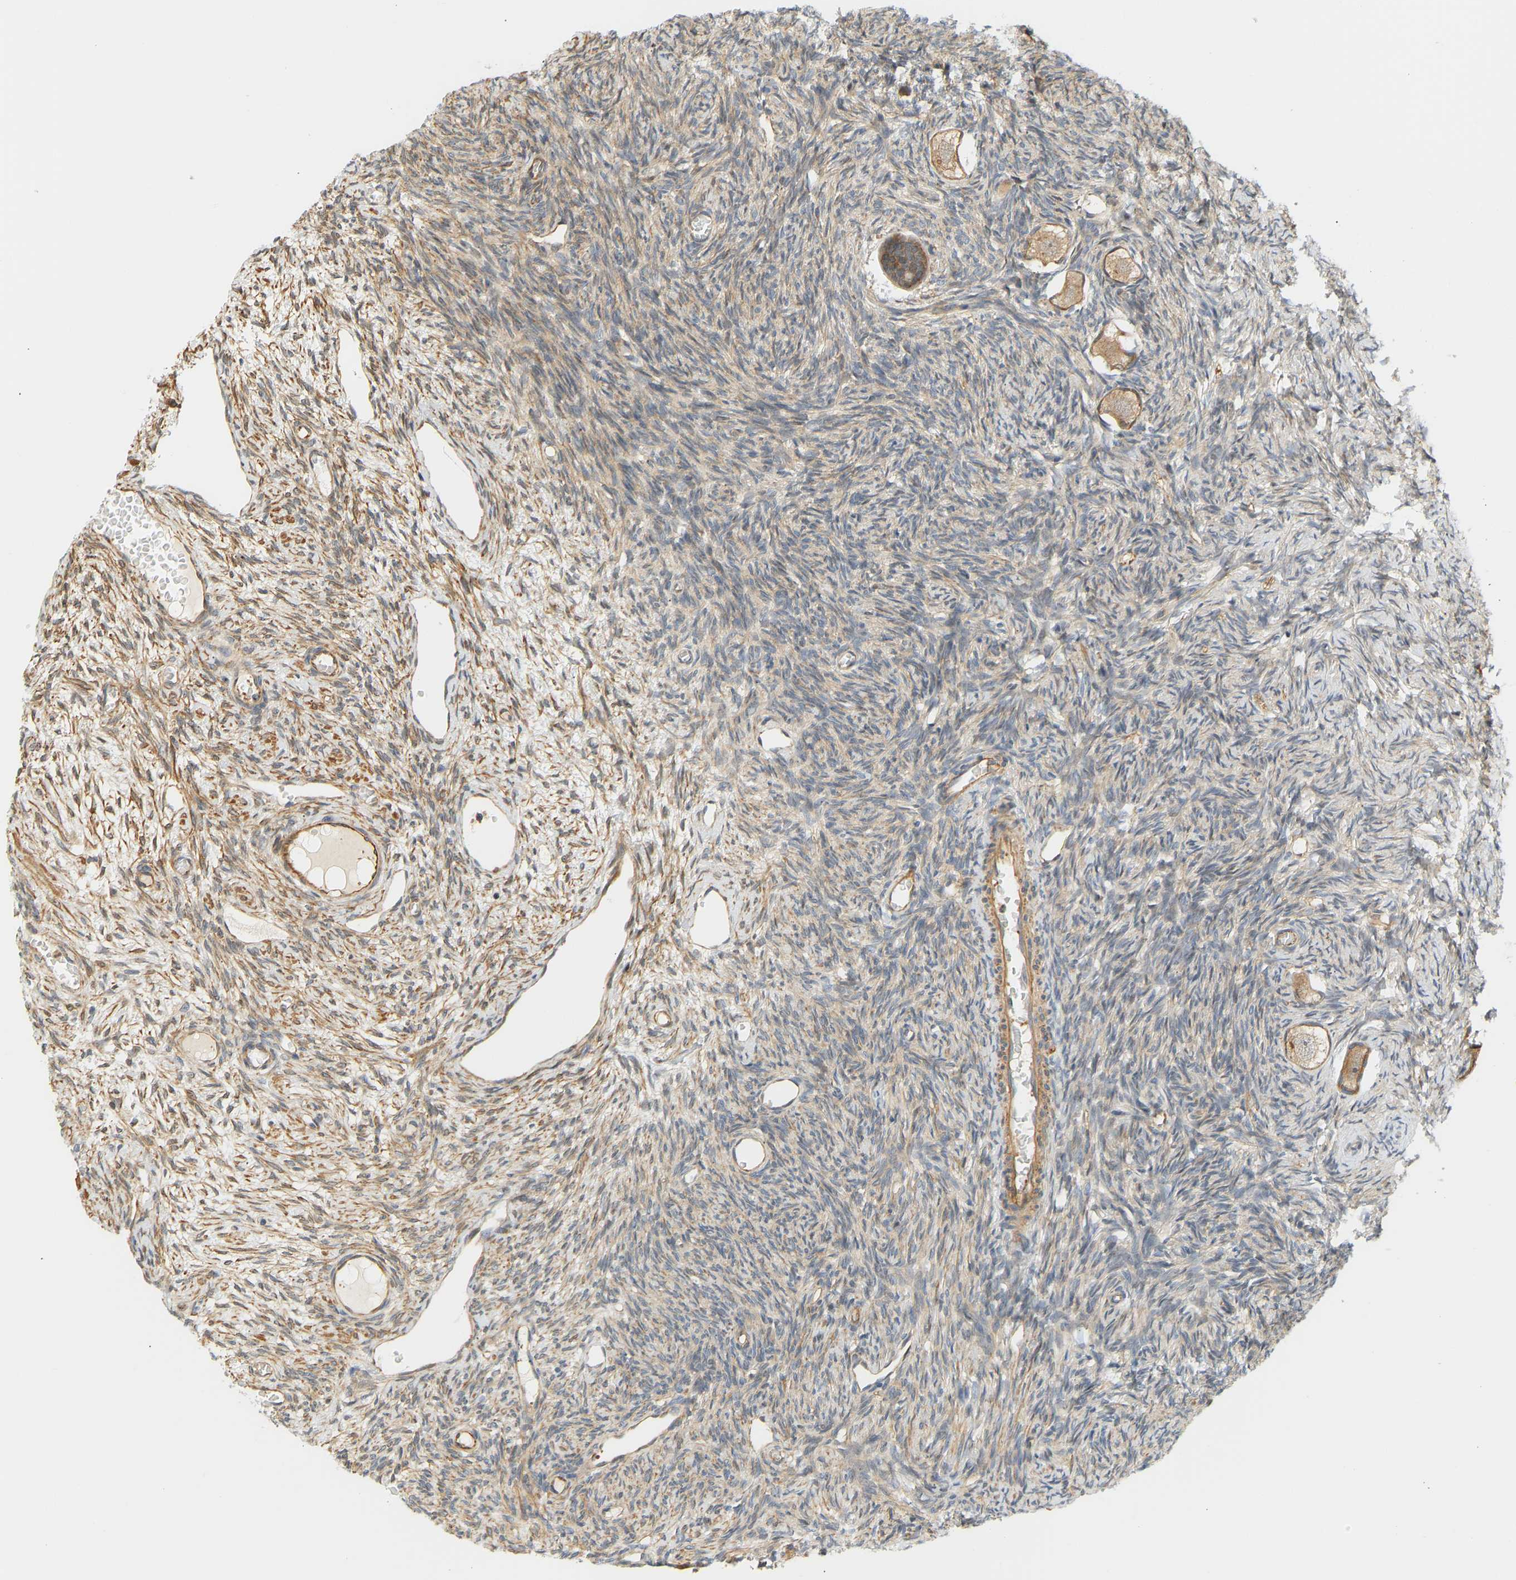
{"staining": {"intensity": "moderate", "quantity": ">75%", "location": "cytoplasmic/membranous"}, "tissue": "ovary", "cell_type": "Follicle cells", "image_type": "normal", "snomed": [{"axis": "morphology", "description": "Normal tissue, NOS"}, {"axis": "topography", "description": "Ovary"}], "caption": "Ovary was stained to show a protein in brown. There is medium levels of moderate cytoplasmic/membranous expression in about >75% of follicle cells. Nuclei are stained in blue.", "gene": "CEP57", "patient": {"sex": "female", "age": 27}}